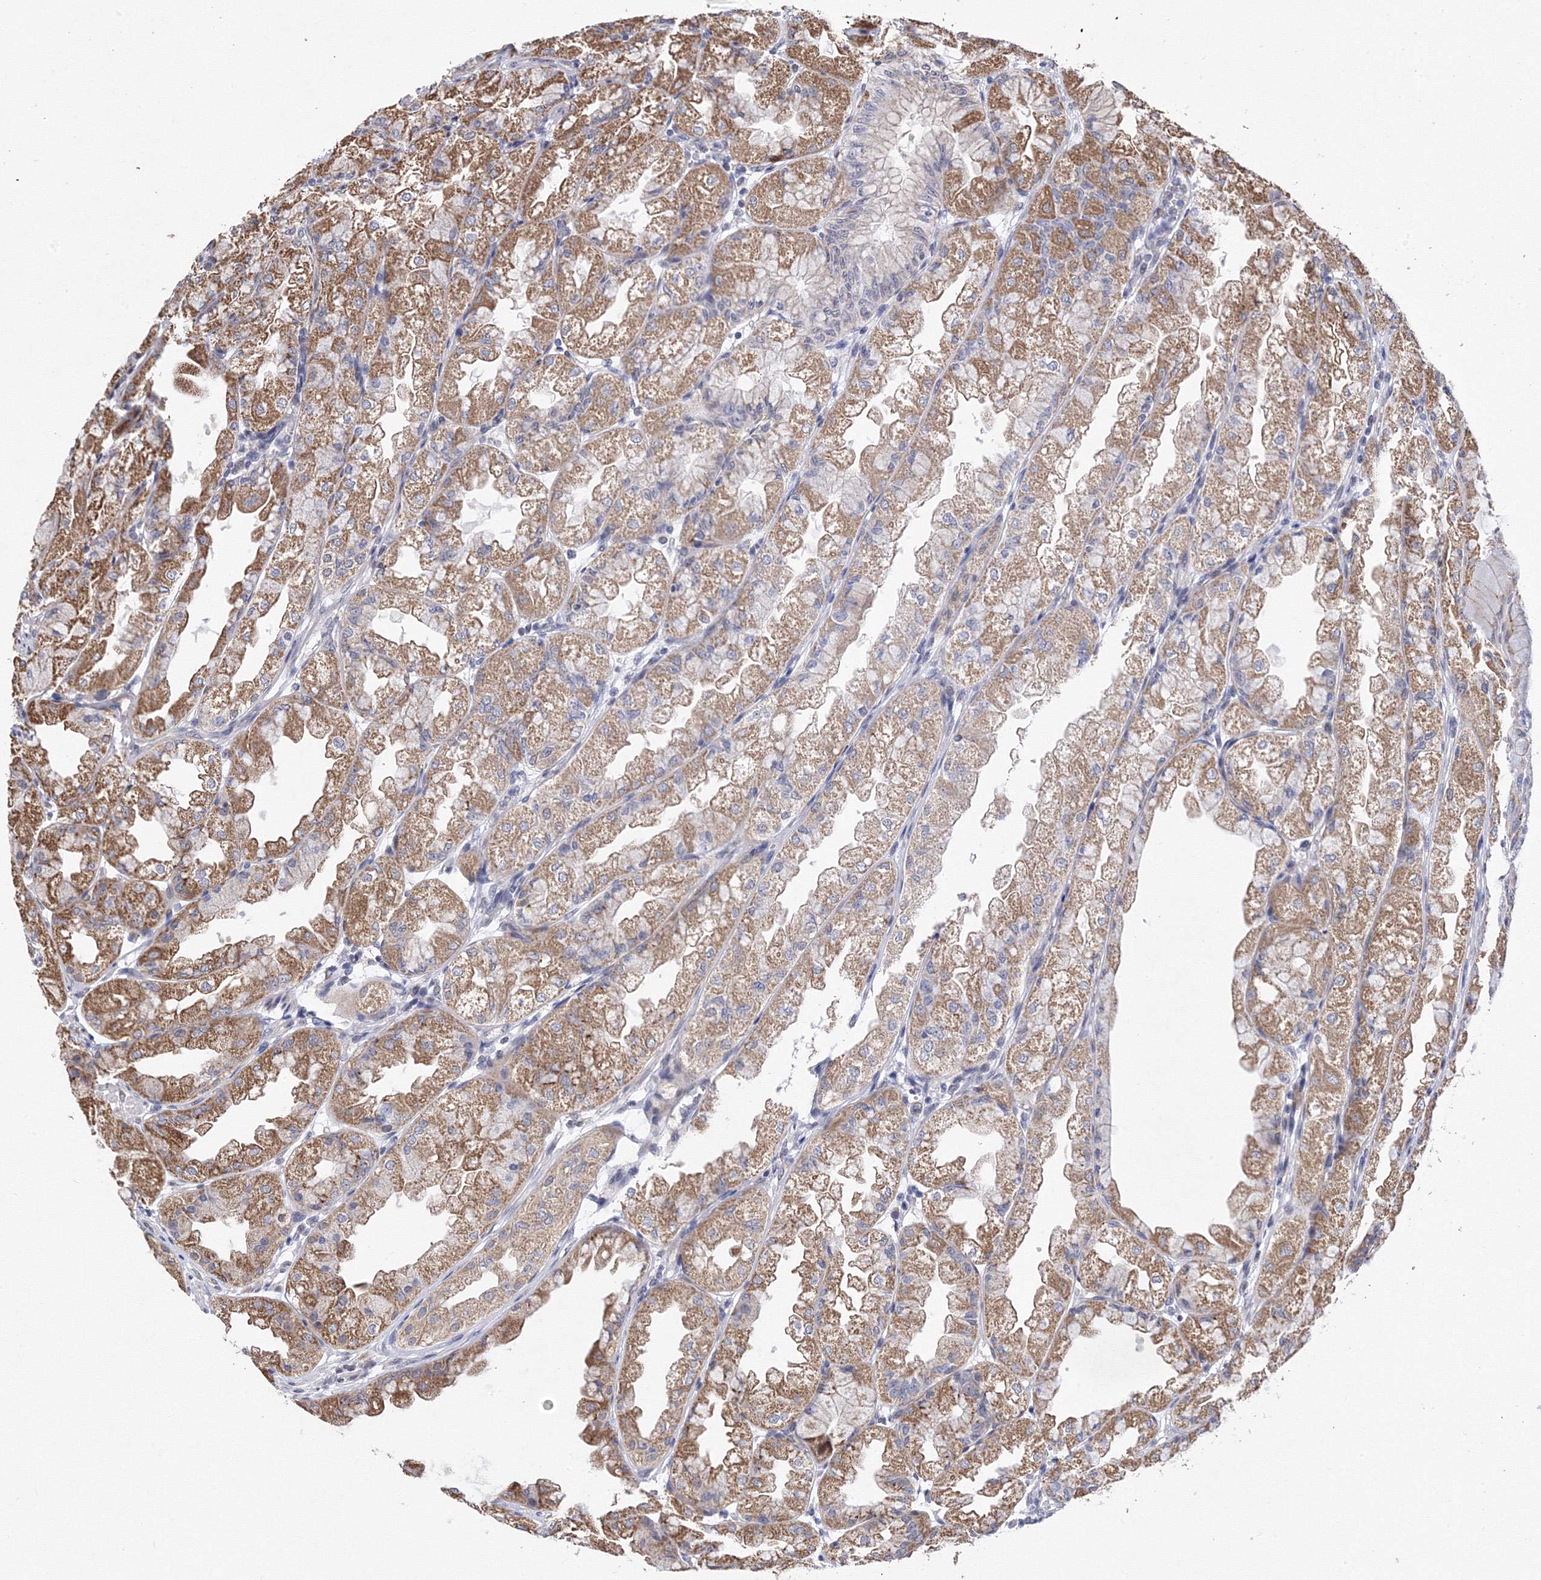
{"staining": {"intensity": "moderate", "quantity": ">75%", "location": "cytoplasmic/membranous"}, "tissue": "stomach", "cell_type": "Glandular cells", "image_type": "normal", "snomed": [{"axis": "morphology", "description": "Normal tissue, NOS"}, {"axis": "topography", "description": "Stomach, upper"}], "caption": "Glandular cells reveal moderate cytoplasmic/membranous expression in about >75% of cells in benign stomach.", "gene": "GPN1", "patient": {"sex": "male", "age": 47}}